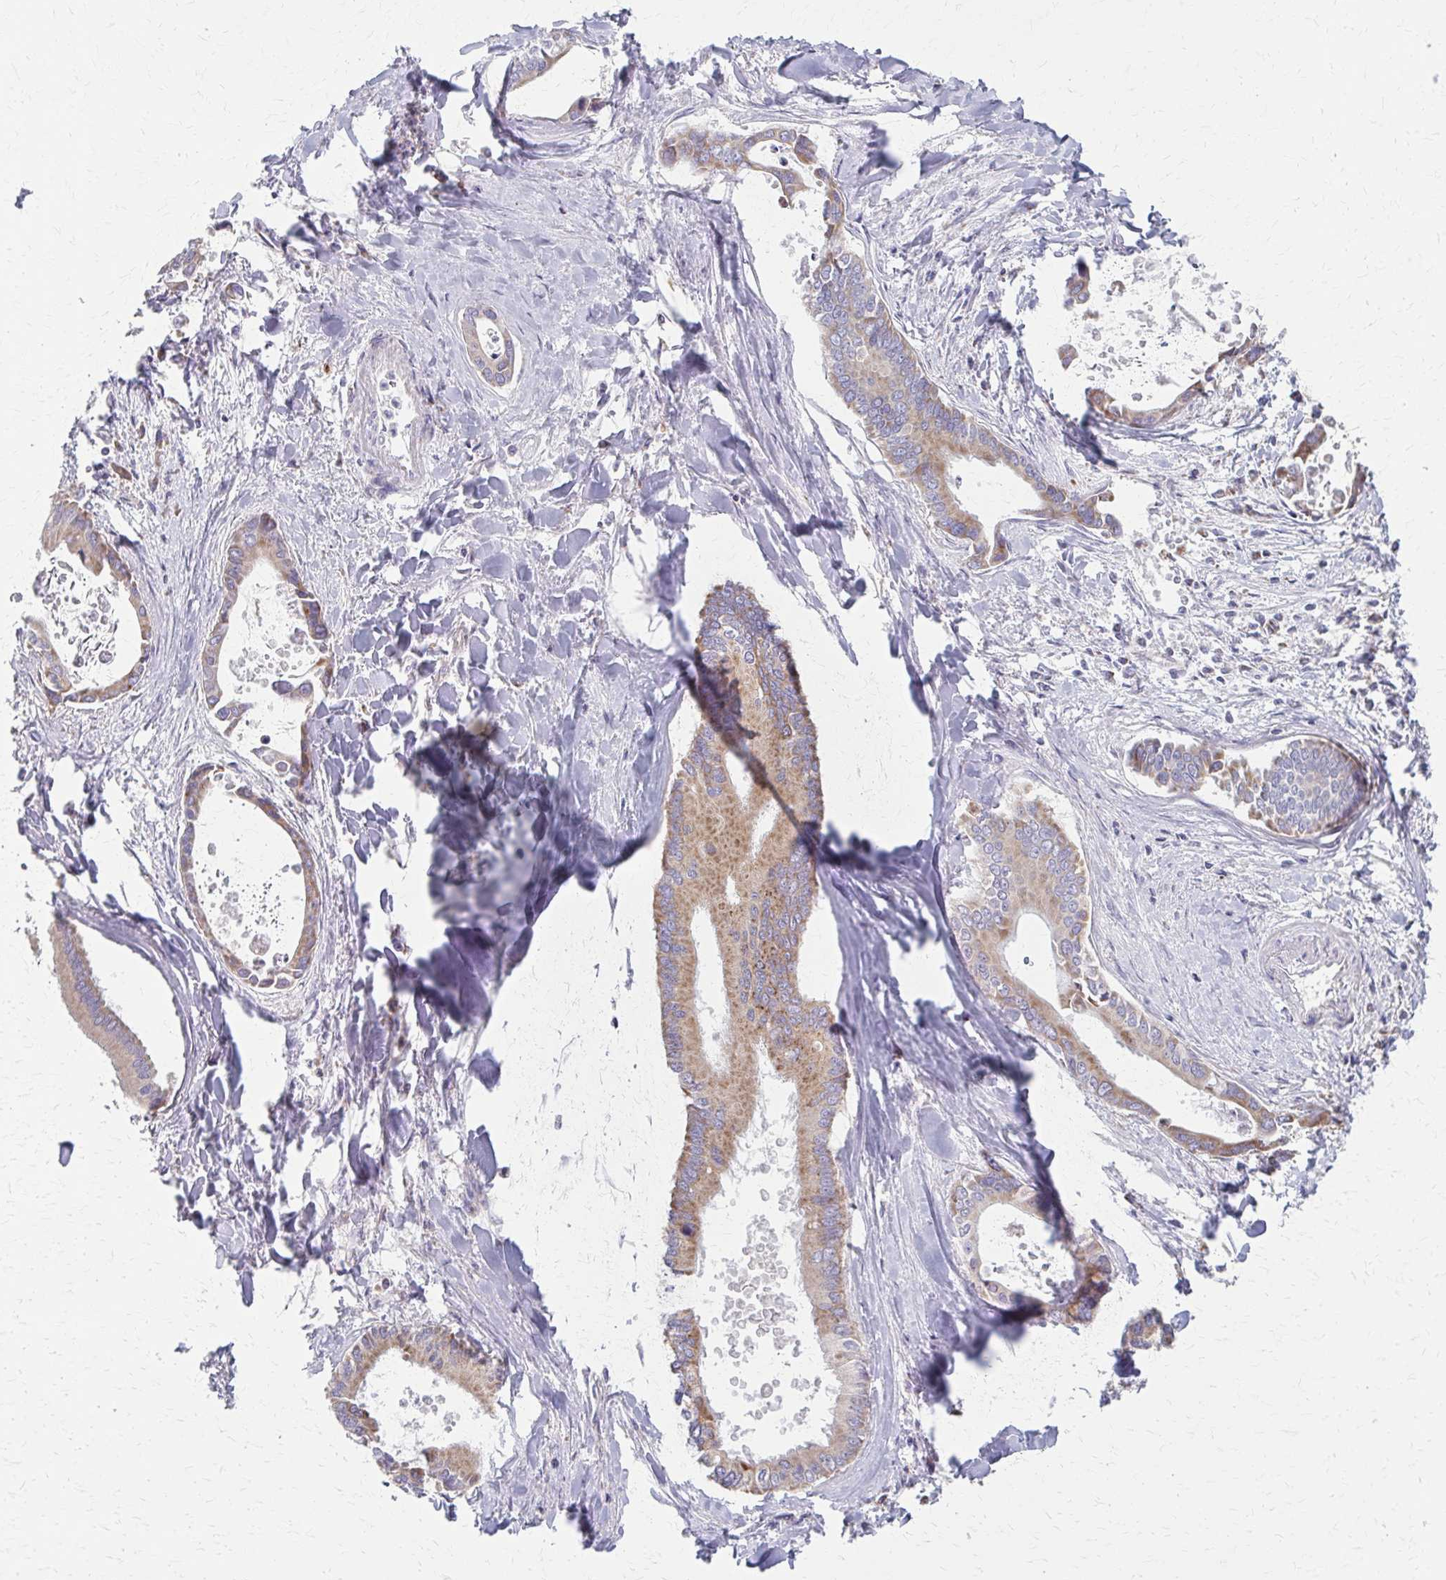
{"staining": {"intensity": "moderate", "quantity": ">75%", "location": "cytoplasmic/membranous"}, "tissue": "liver cancer", "cell_type": "Tumor cells", "image_type": "cancer", "snomed": [{"axis": "morphology", "description": "Cholangiocarcinoma"}, {"axis": "topography", "description": "Liver"}], "caption": "Moderate cytoplasmic/membranous positivity is identified in approximately >75% of tumor cells in liver cholangiocarcinoma.", "gene": "TVP23A", "patient": {"sex": "male", "age": 66}}